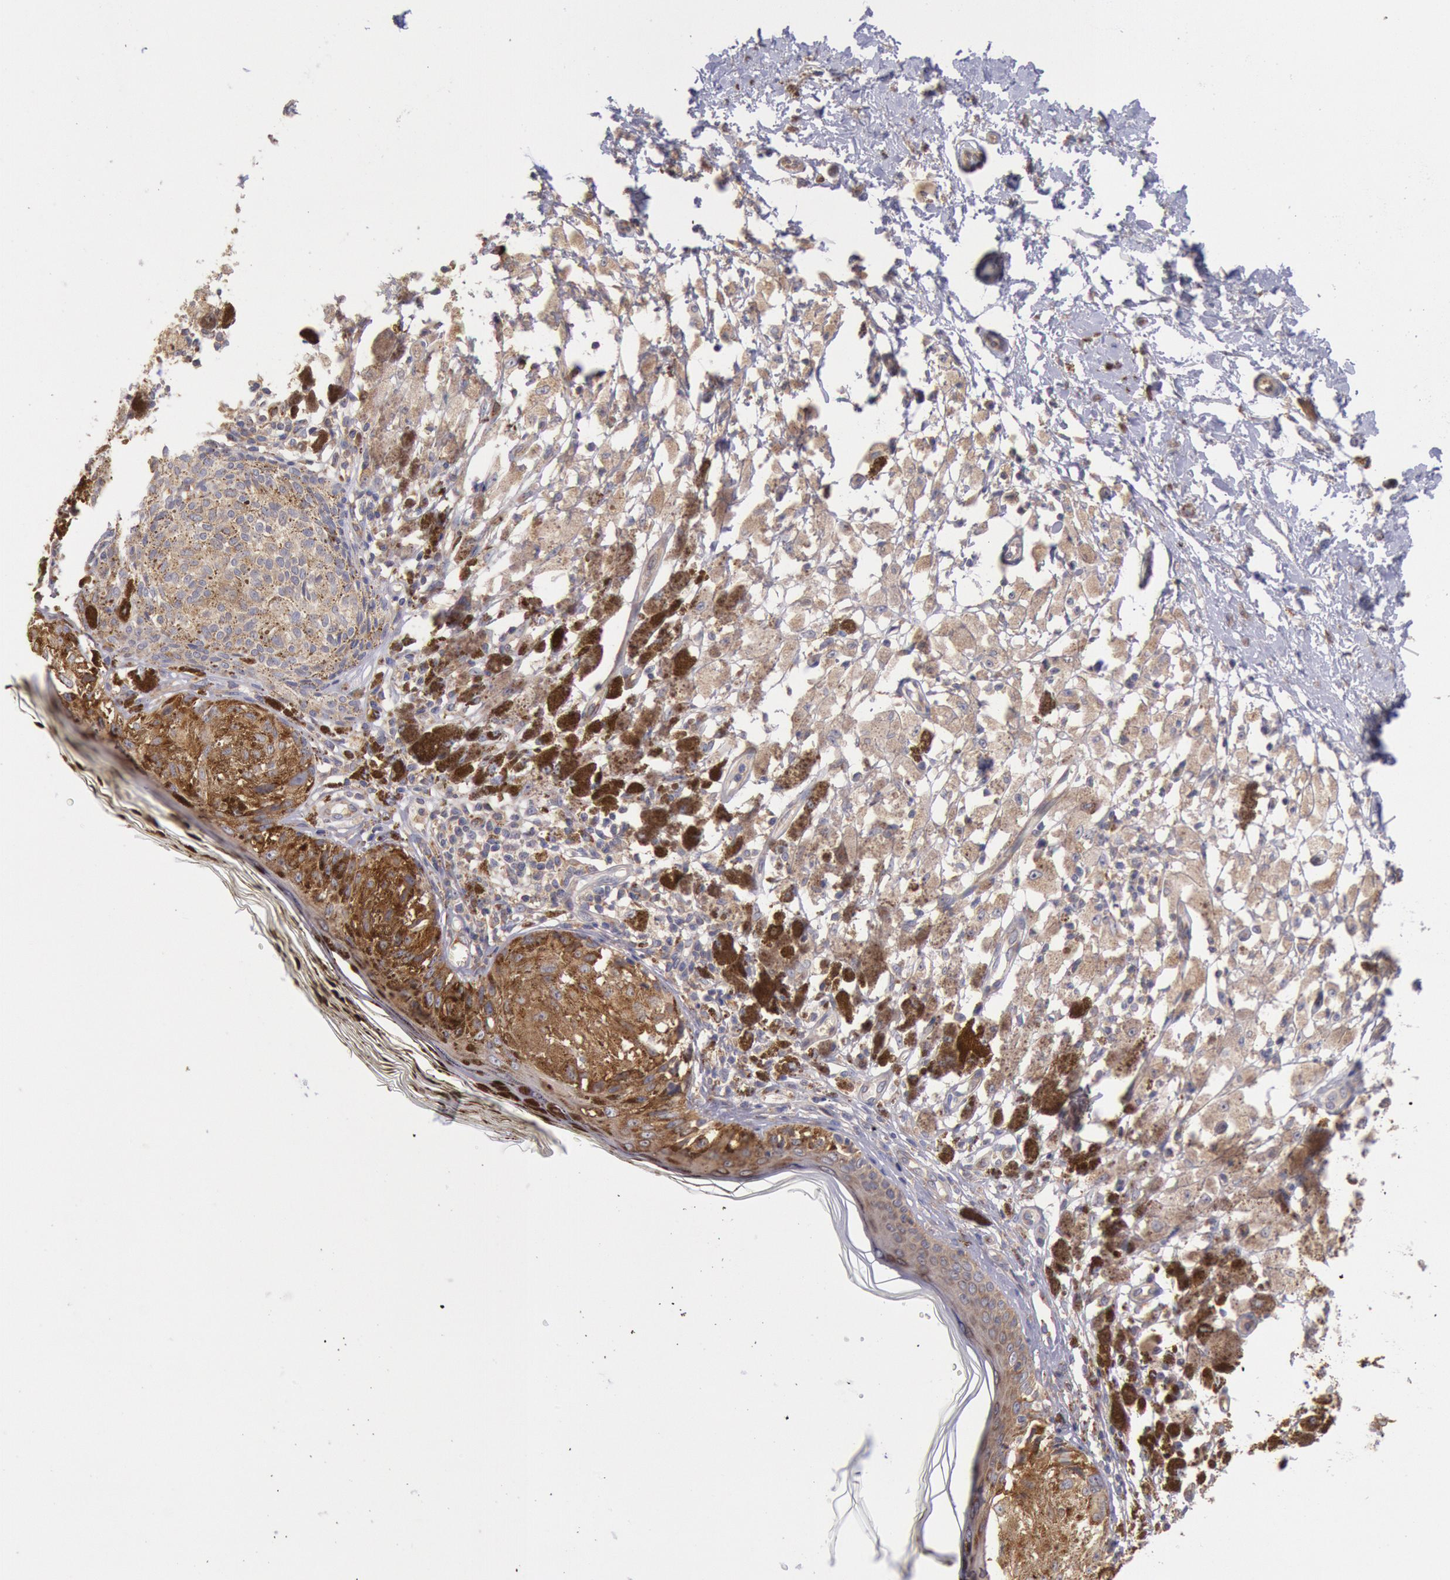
{"staining": {"intensity": "moderate", "quantity": ">75%", "location": "cytoplasmic/membranous"}, "tissue": "melanoma", "cell_type": "Tumor cells", "image_type": "cancer", "snomed": [{"axis": "morphology", "description": "Malignant melanoma, NOS"}, {"axis": "topography", "description": "Skin"}], "caption": "Immunohistochemistry (IHC) micrograph of human melanoma stained for a protein (brown), which displays medium levels of moderate cytoplasmic/membranous expression in about >75% of tumor cells.", "gene": "DRG1", "patient": {"sex": "male", "age": 88}}